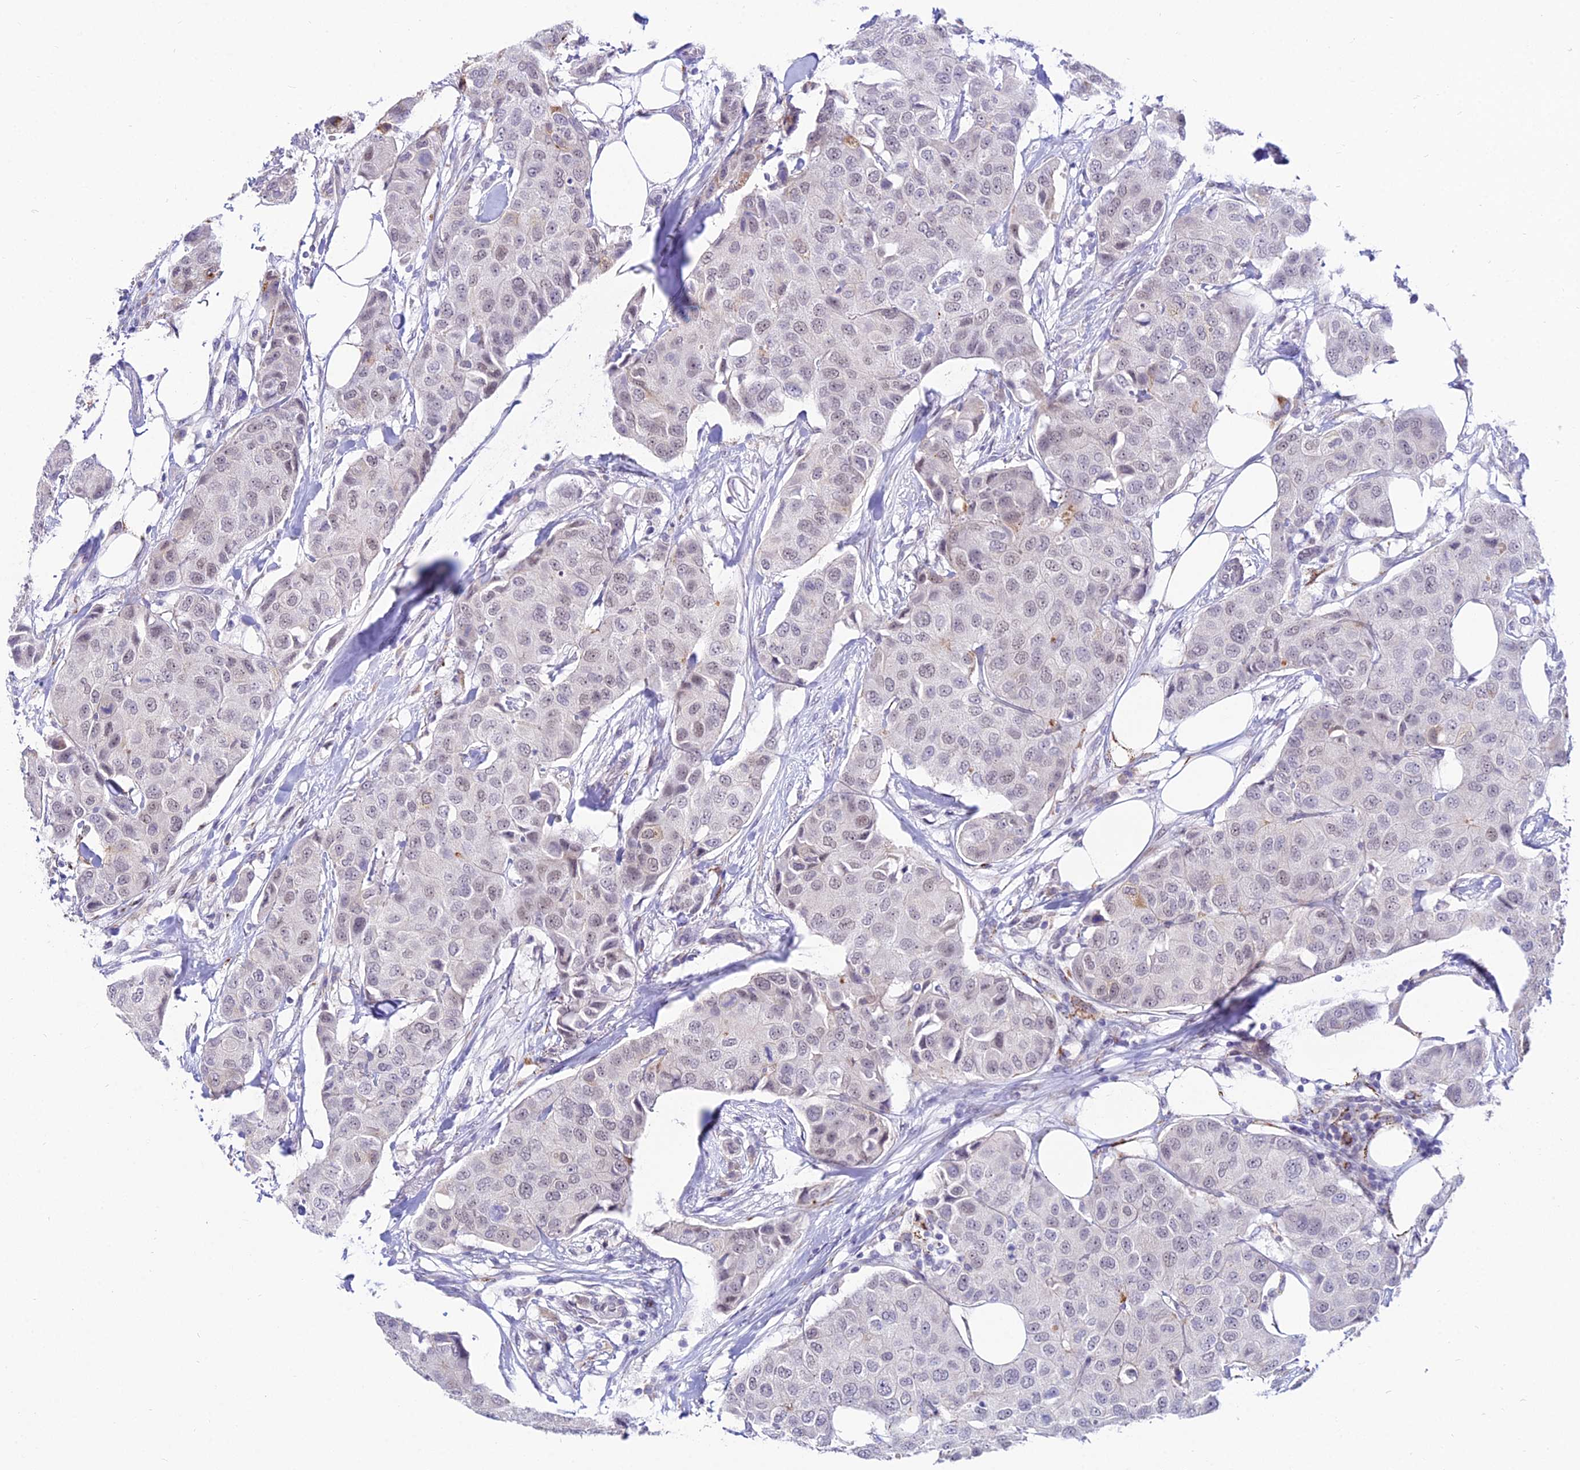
{"staining": {"intensity": "weak", "quantity": "<25%", "location": "nuclear"}, "tissue": "breast cancer", "cell_type": "Tumor cells", "image_type": "cancer", "snomed": [{"axis": "morphology", "description": "Duct carcinoma"}, {"axis": "topography", "description": "Breast"}], "caption": "Tumor cells show no significant positivity in breast cancer.", "gene": "C6orf163", "patient": {"sex": "female", "age": 80}}